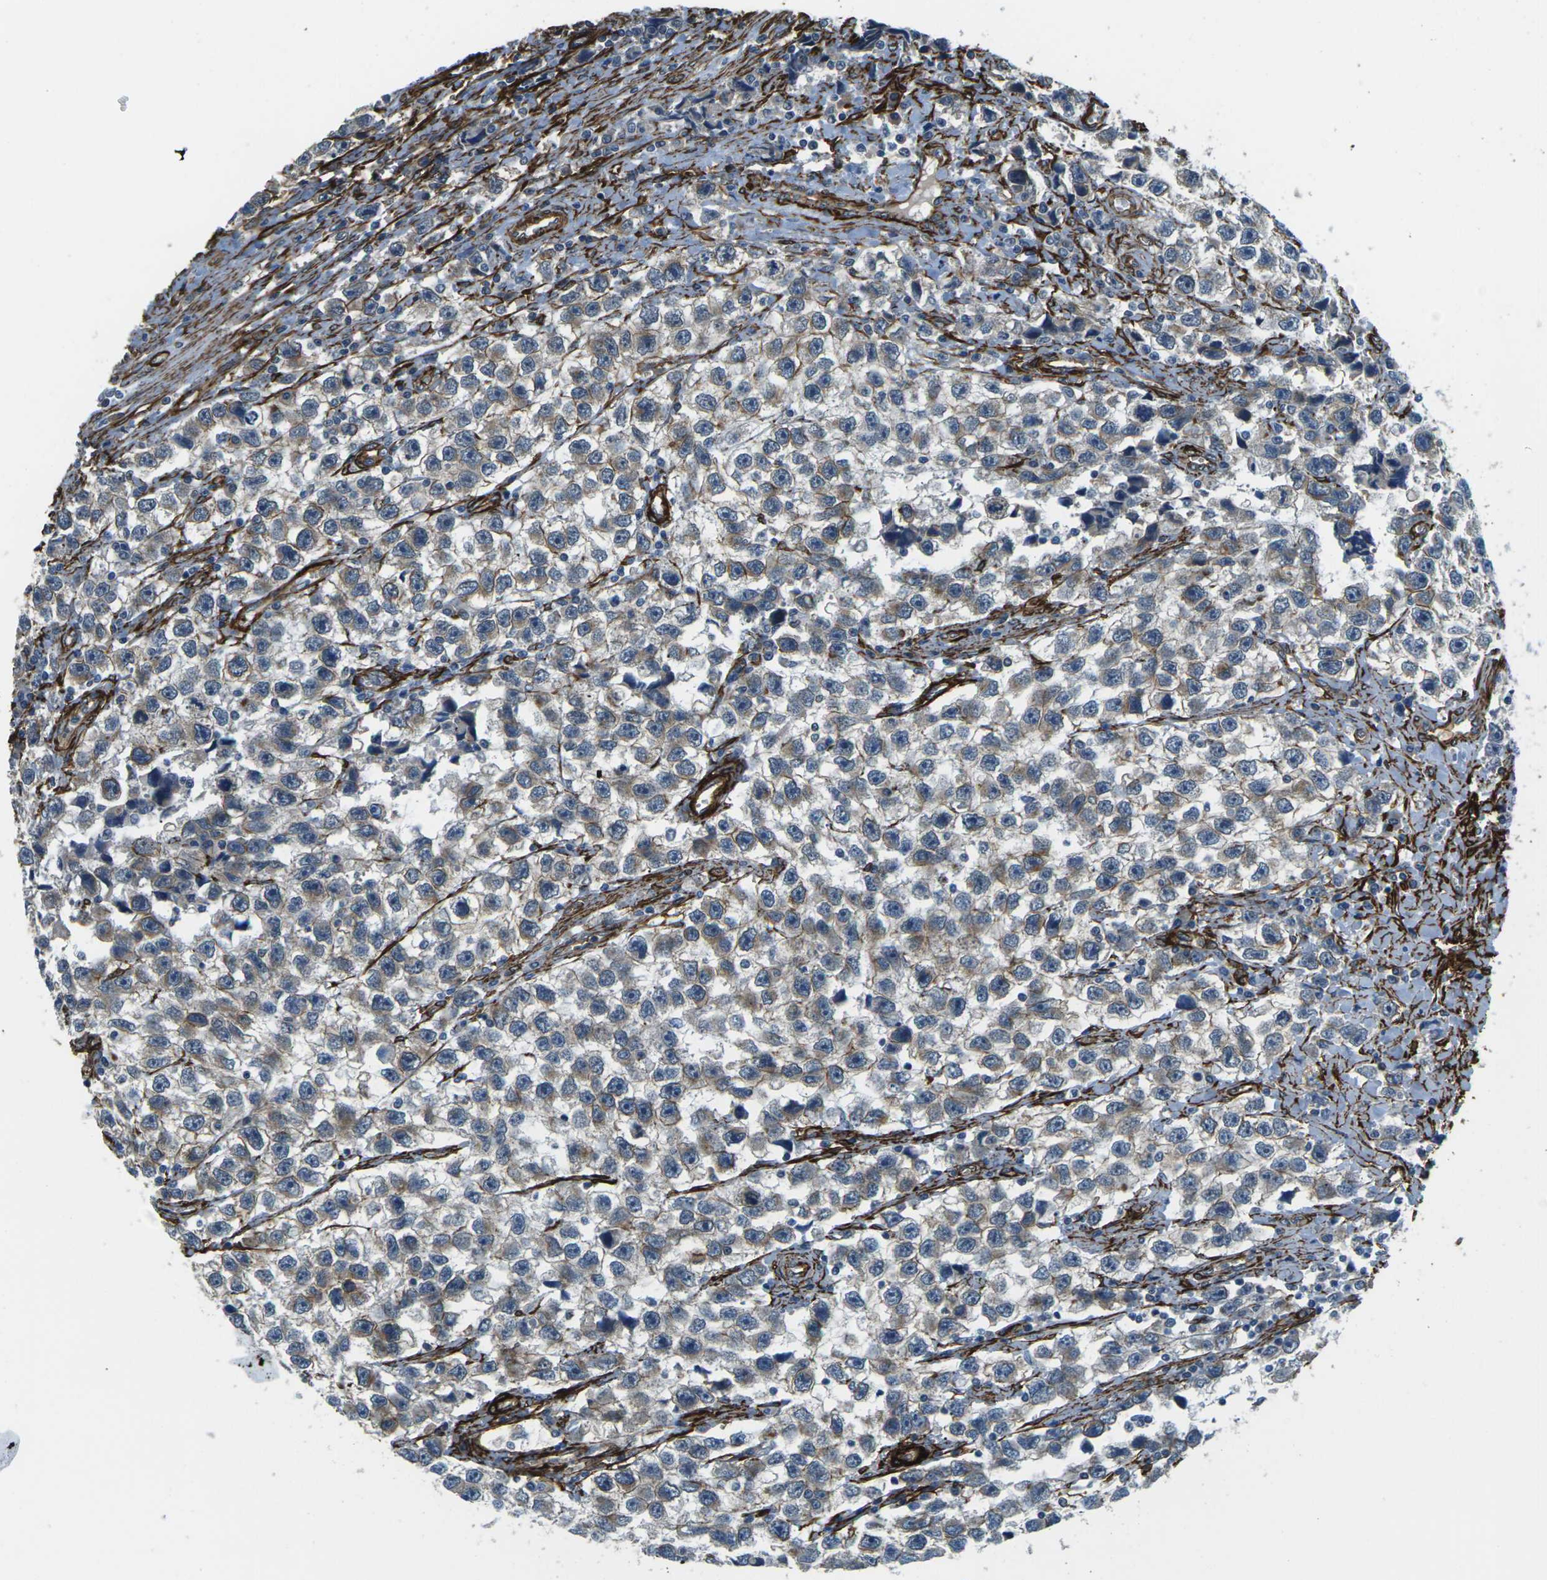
{"staining": {"intensity": "negative", "quantity": "none", "location": "none"}, "tissue": "testis cancer", "cell_type": "Tumor cells", "image_type": "cancer", "snomed": [{"axis": "morphology", "description": "Seminoma, NOS"}, {"axis": "topography", "description": "Testis"}], "caption": "Testis seminoma was stained to show a protein in brown. There is no significant positivity in tumor cells.", "gene": "GRAMD1C", "patient": {"sex": "male", "age": 33}}